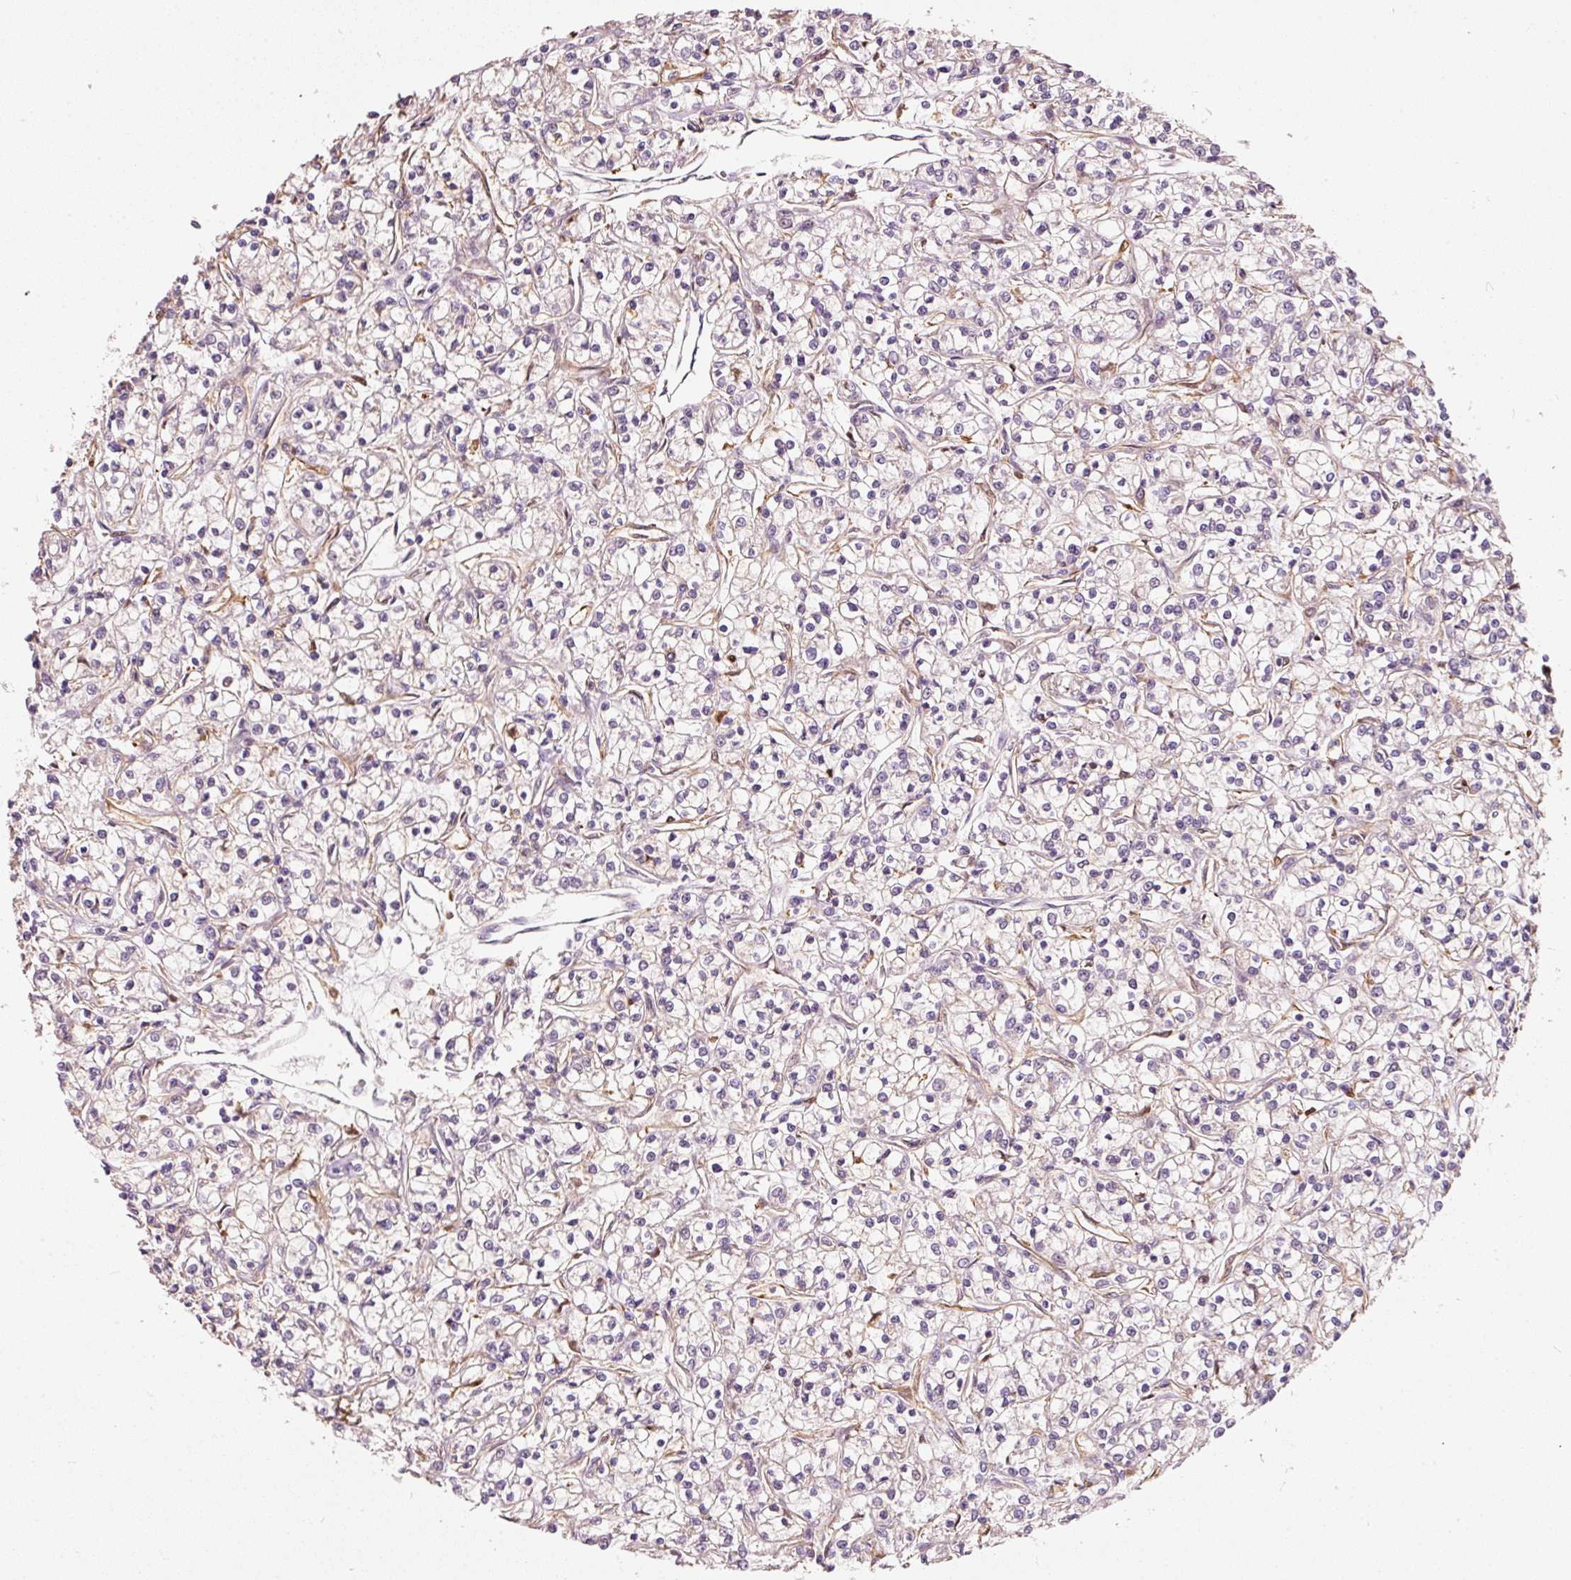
{"staining": {"intensity": "negative", "quantity": "none", "location": "none"}, "tissue": "renal cancer", "cell_type": "Tumor cells", "image_type": "cancer", "snomed": [{"axis": "morphology", "description": "Adenocarcinoma, NOS"}, {"axis": "topography", "description": "Kidney"}], "caption": "Renal adenocarcinoma was stained to show a protein in brown. There is no significant positivity in tumor cells. Brightfield microscopy of IHC stained with DAB (brown) and hematoxylin (blue), captured at high magnification.", "gene": "IQGAP2", "patient": {"sex": "female", "age": 59}}